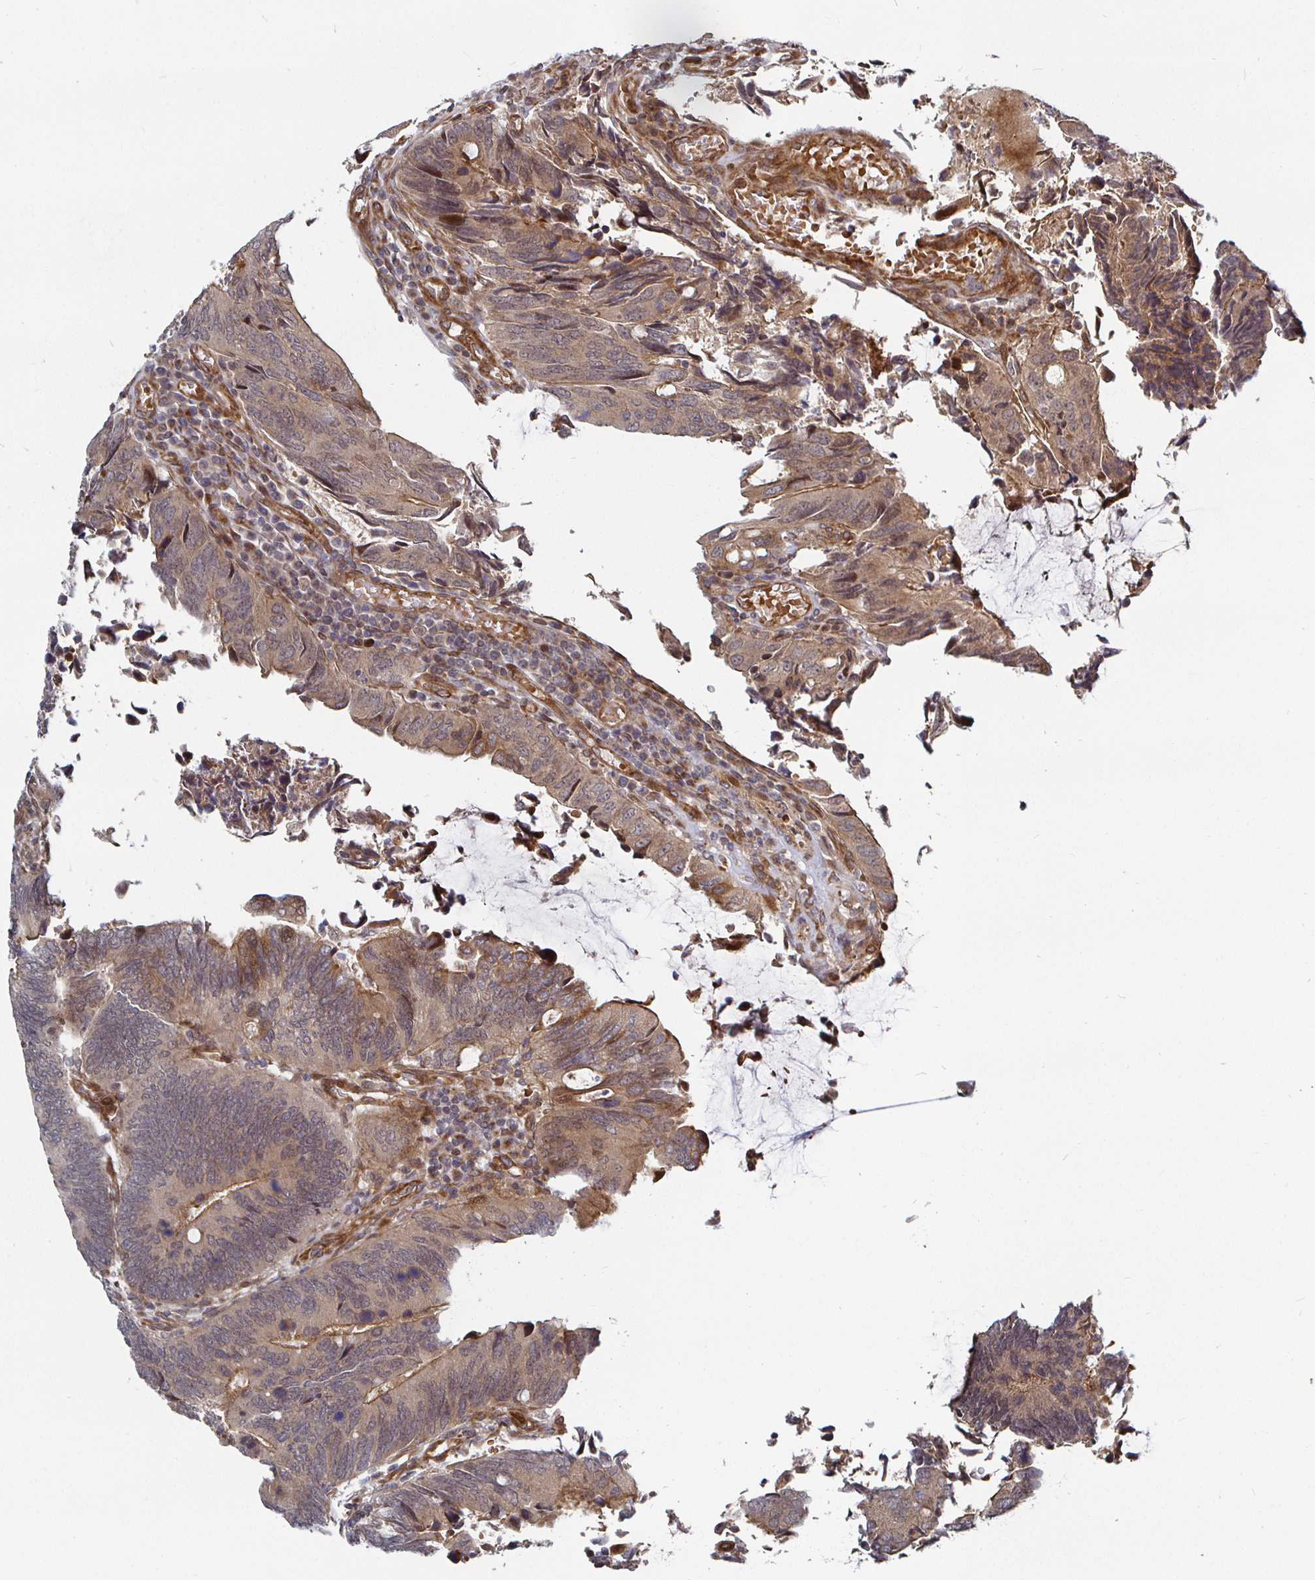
{"staining": {"intensity": "moderate", "quantity": "25%-75%", "location": "cytoplasmic/membranous"}, "tissue": "colorectal cancer", "cell_type": "Tumor cells", "image_type": "cancer", "snomed": [{"axis": "morphology", "description": "Adenocarcinoma, NOS"}, {"axis": "topography", "description": "Colon"}], "caption": "An image of human colorectal cancer stained for a protein displays moderate cytoplasmic/membranous brown staining in tumor cells.", "gene": "TBKBP1", "patient": {"sex": "male", "age": 87}}